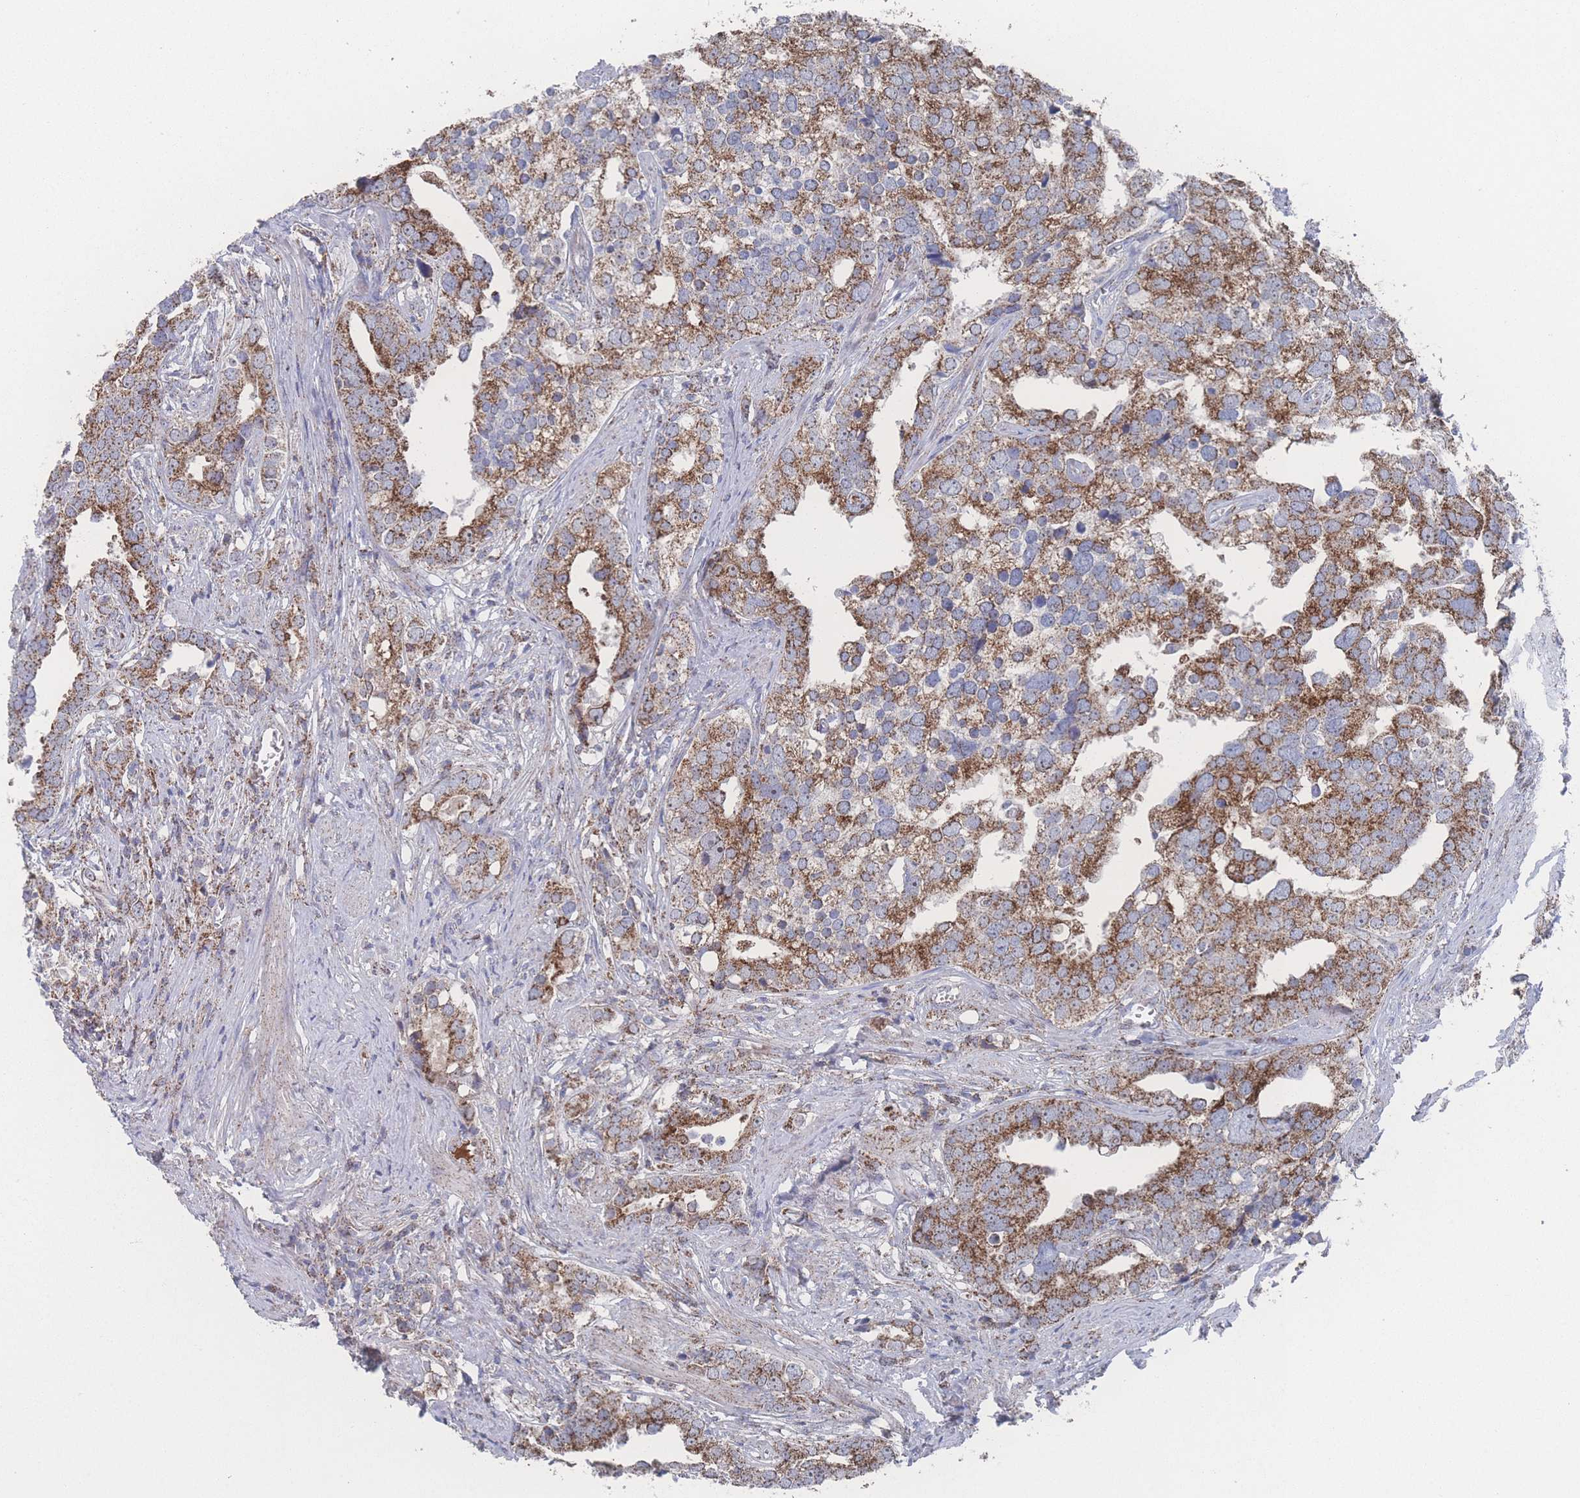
{"staining": {"intensity": "strong", "quantity": ">75%", "location": "cytoplasmic/membranous"}, "tissue": "prostate cancer", "cell_type": "Tumor cells", "image_type": "cancer", "snomed": [{"axis": "morphology", "description": "Adenocarcinoma, High grade"}, {"axis": "topography", "description": "Prostate"}], "caption": "Strong cytoplasmic/membranous expression is seen in about >75% of tumor cells in prostate cancer (adenocarcinoma (high-grade)).", "gene": "PEX14", "patient": {"sex": "male", "age": 71}}